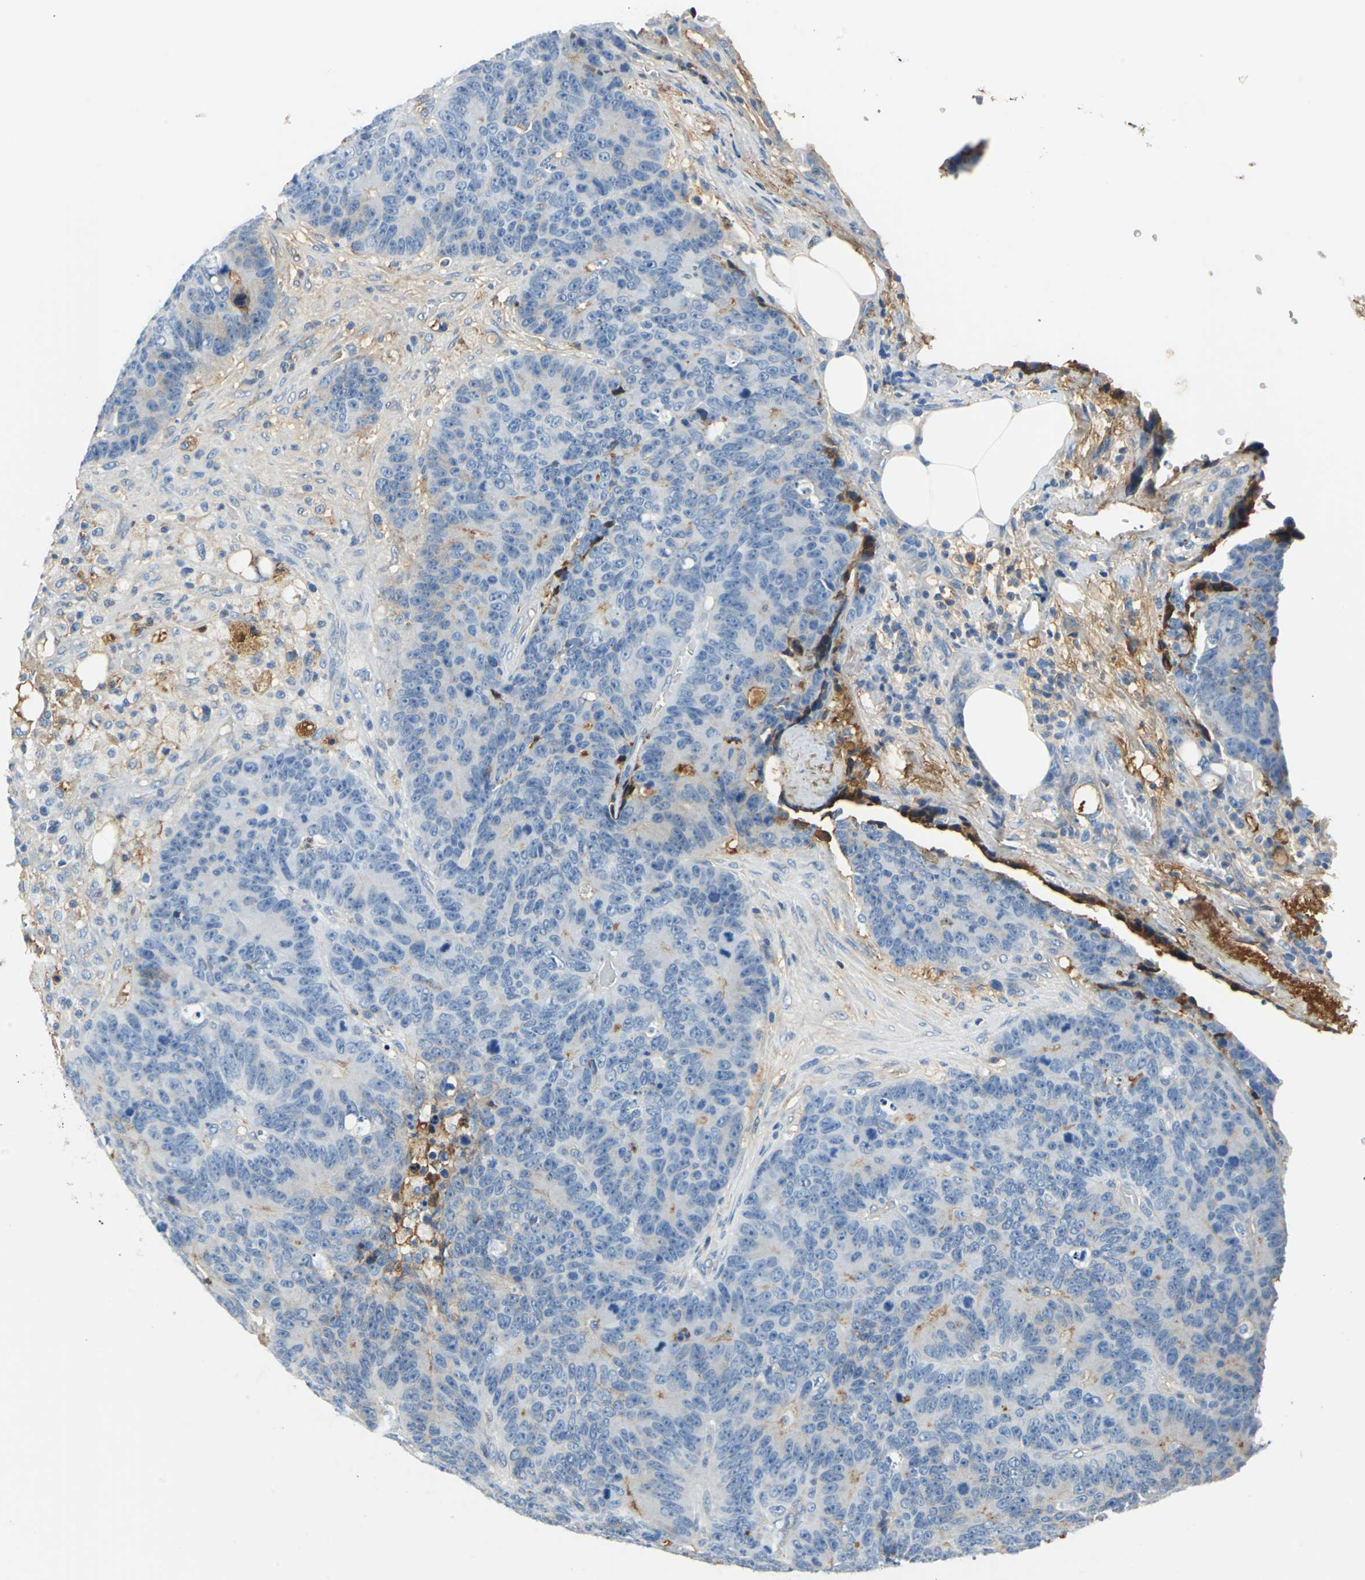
{"staining": {"intensity": "negative", "quantity": "none", "location": "none"}, "tissue": "colorectal cancer", "cell_type": "Tumor cells", "image_type": "cancer", "snomed": [{"axis": "morphology", "description": "Adenocarcinoma, NOS"}, {"axis": "topography", "description": "Colon"}], "caption": "Immunohistochemistry (IHC) image of neoplastic tissue: colorectal adenocarcinoma stained with DAB demonstrates no significant protein staining in tumor cells.", "gene": "ALB", "patient": {"sex": "female", "age": 86}}